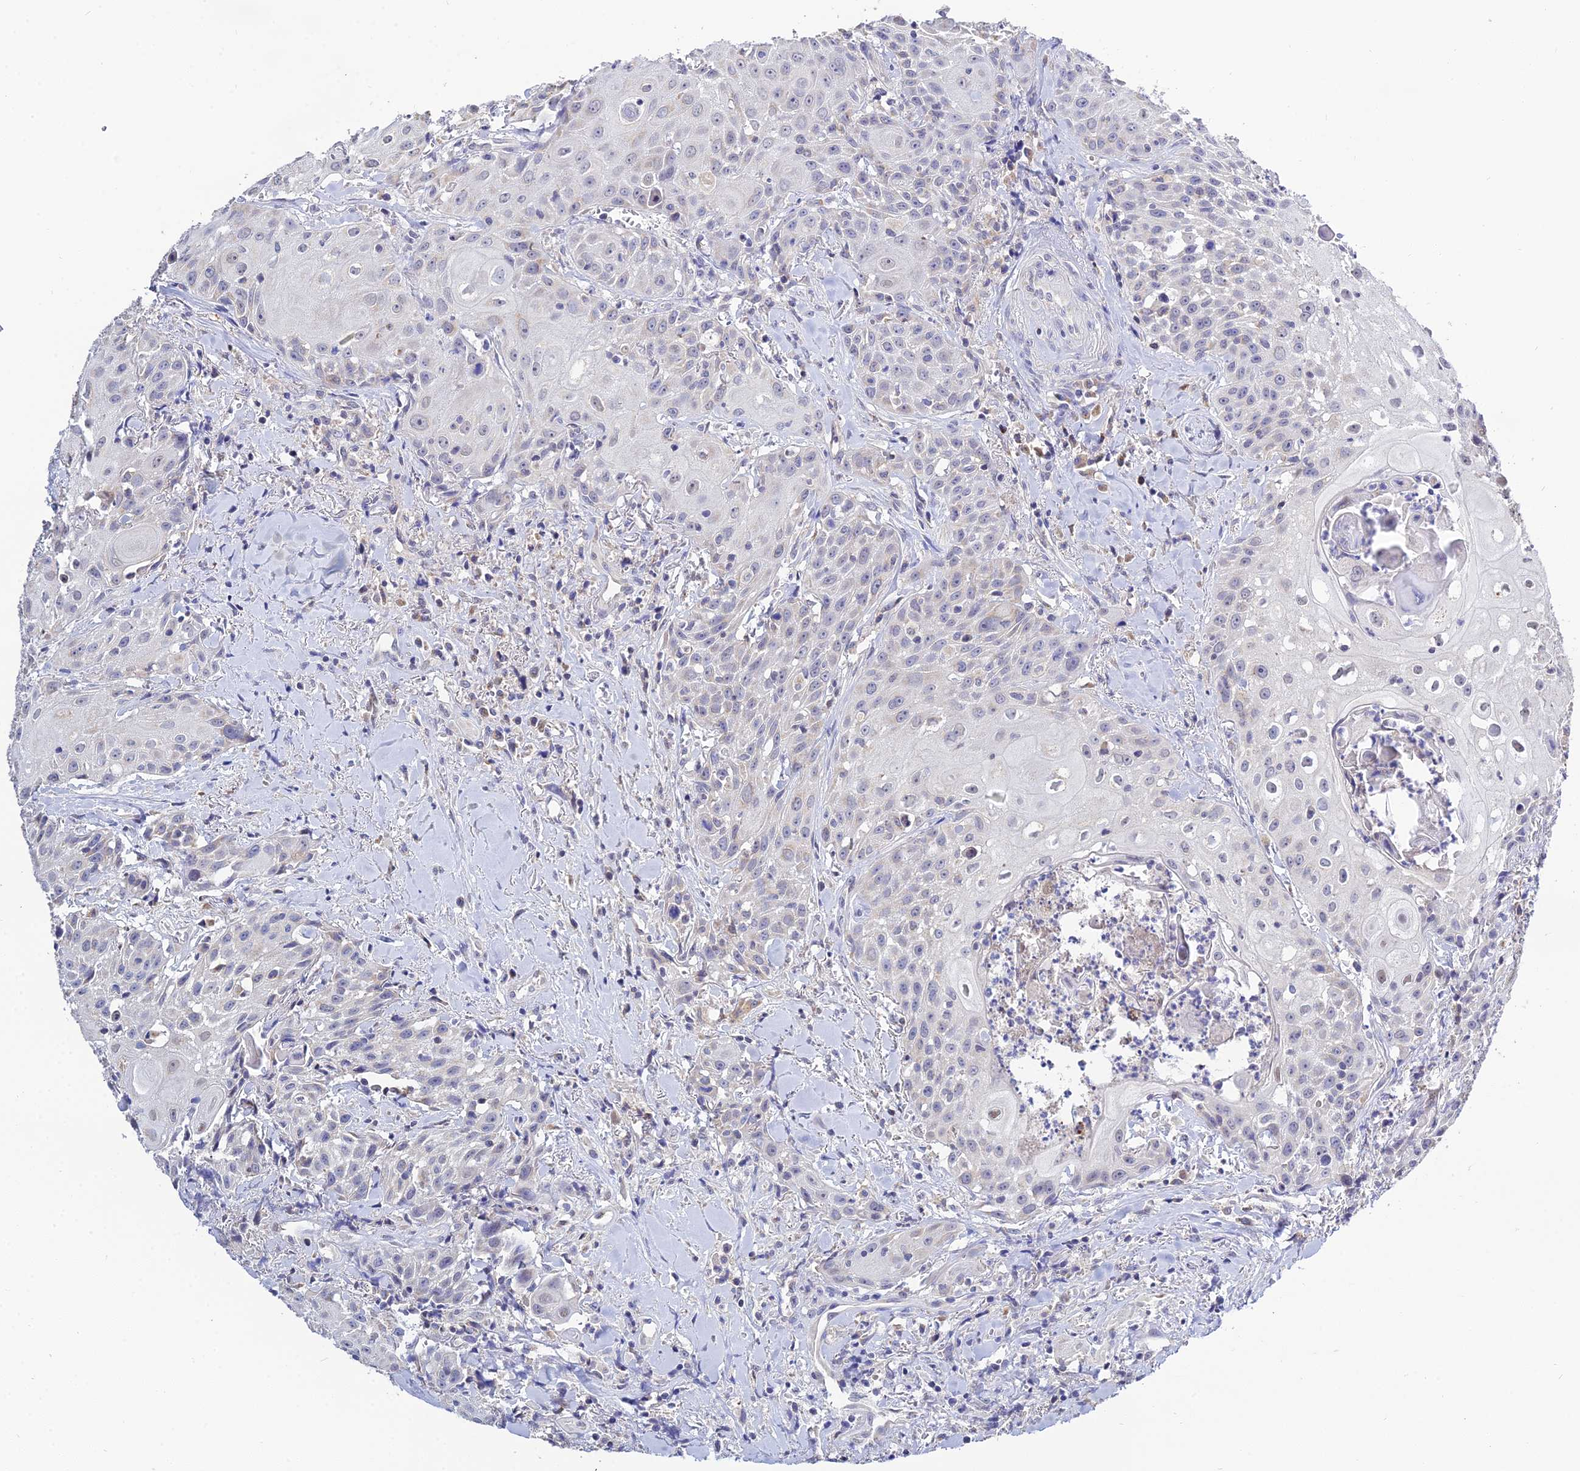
{"staining": {"intensity": "negative", "quantity": "none", "location": "none"}, "tissue": "head and neck cancer", "cell_type": "Tumor cells", "image_type": "cancer", "snomed": [{"axis": "morphology", "description": "Squamous cell carcinoma, NOS"}, {"axis": "topography", "description": "Oral tissue"}, {"axis": "topography", "description": "Head-Neck"}], "caption": "The IHC photomicrograph has no significant staining in tumor cells of head and neck squamous cell carcinoma tissue.", "gene": "ZXDA", "patient": {"sex": "female", "age": 82}}